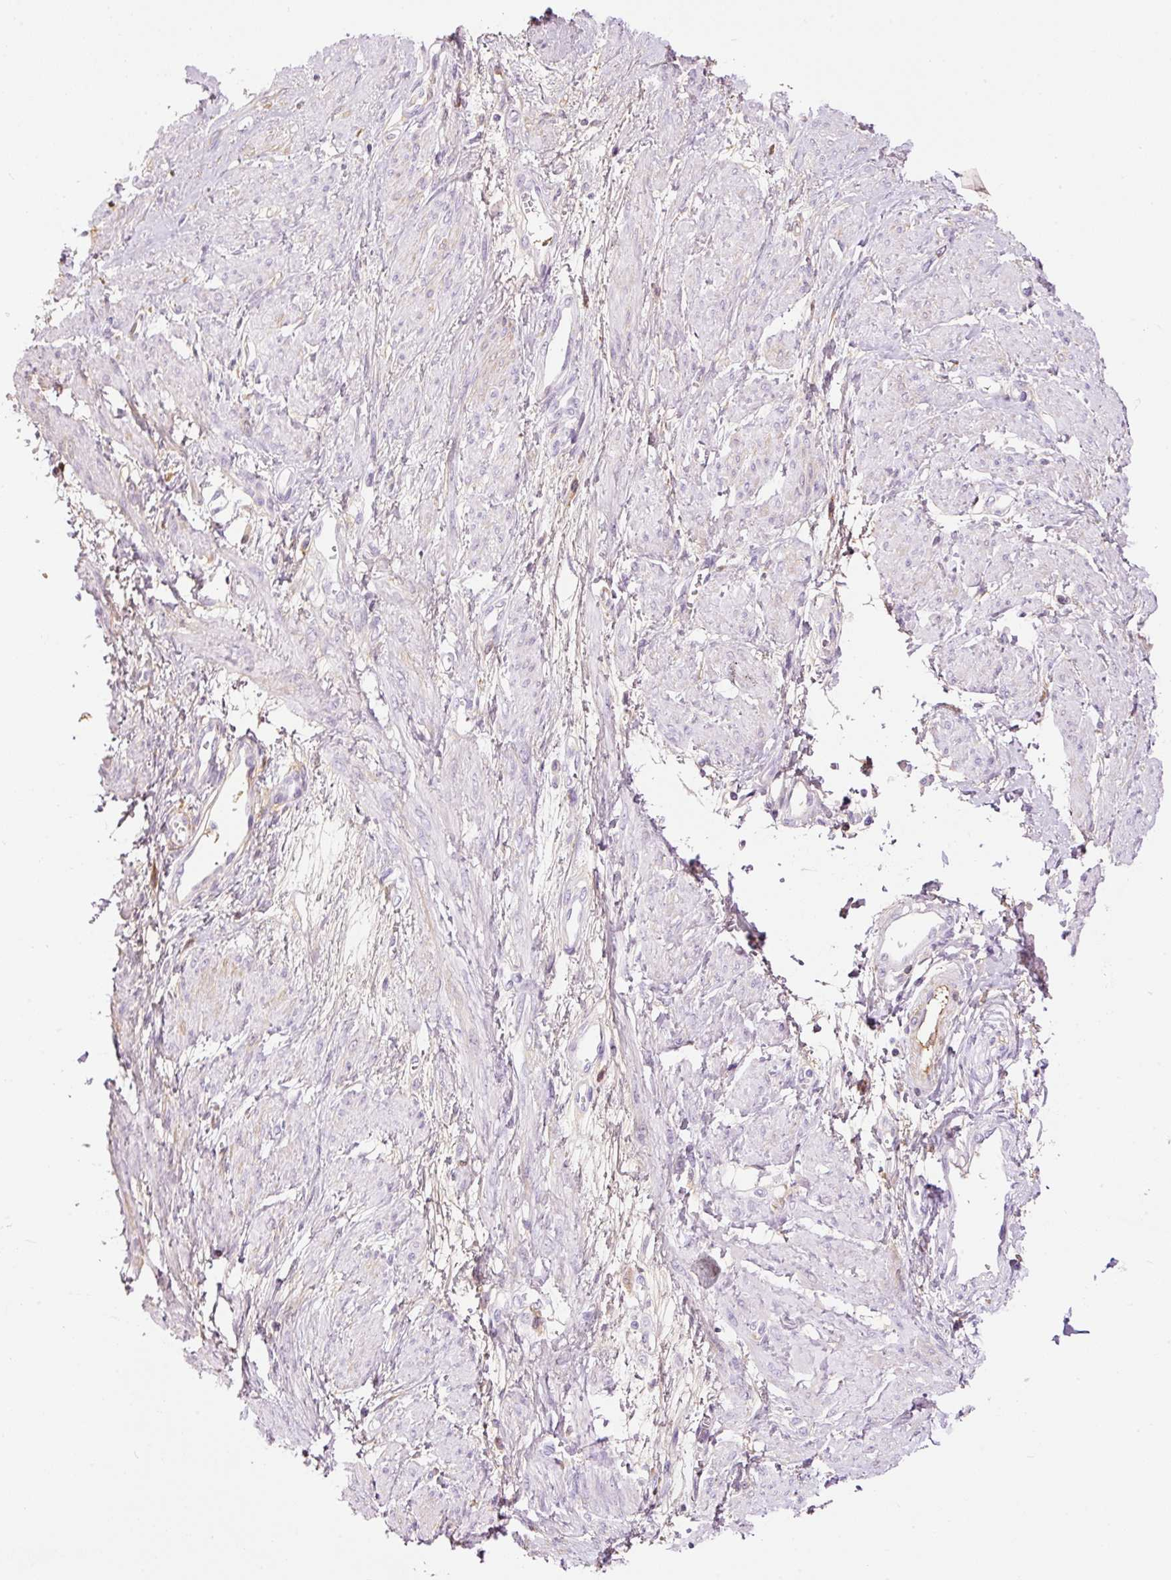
{"staining": {"intensity": "negative", "quantity": "none", "location": "none"}, "tissue": "smooth muscle", "cell_type": "Smooth muscle cells", "image_type": "normal", "snomed": [{"axis": "morphology", "description": "Normal tissue, NOS"}, {"axis": "topography", "description": "Smooth muscle"}, {"axis": "topography", "description": "Uterus"}], "caption": "The image exhibits no significant staining in smooth muscle cells of smooth muscle.", "gene": "PRPF38B", "patient": {"sex": "female", "age": 39}}